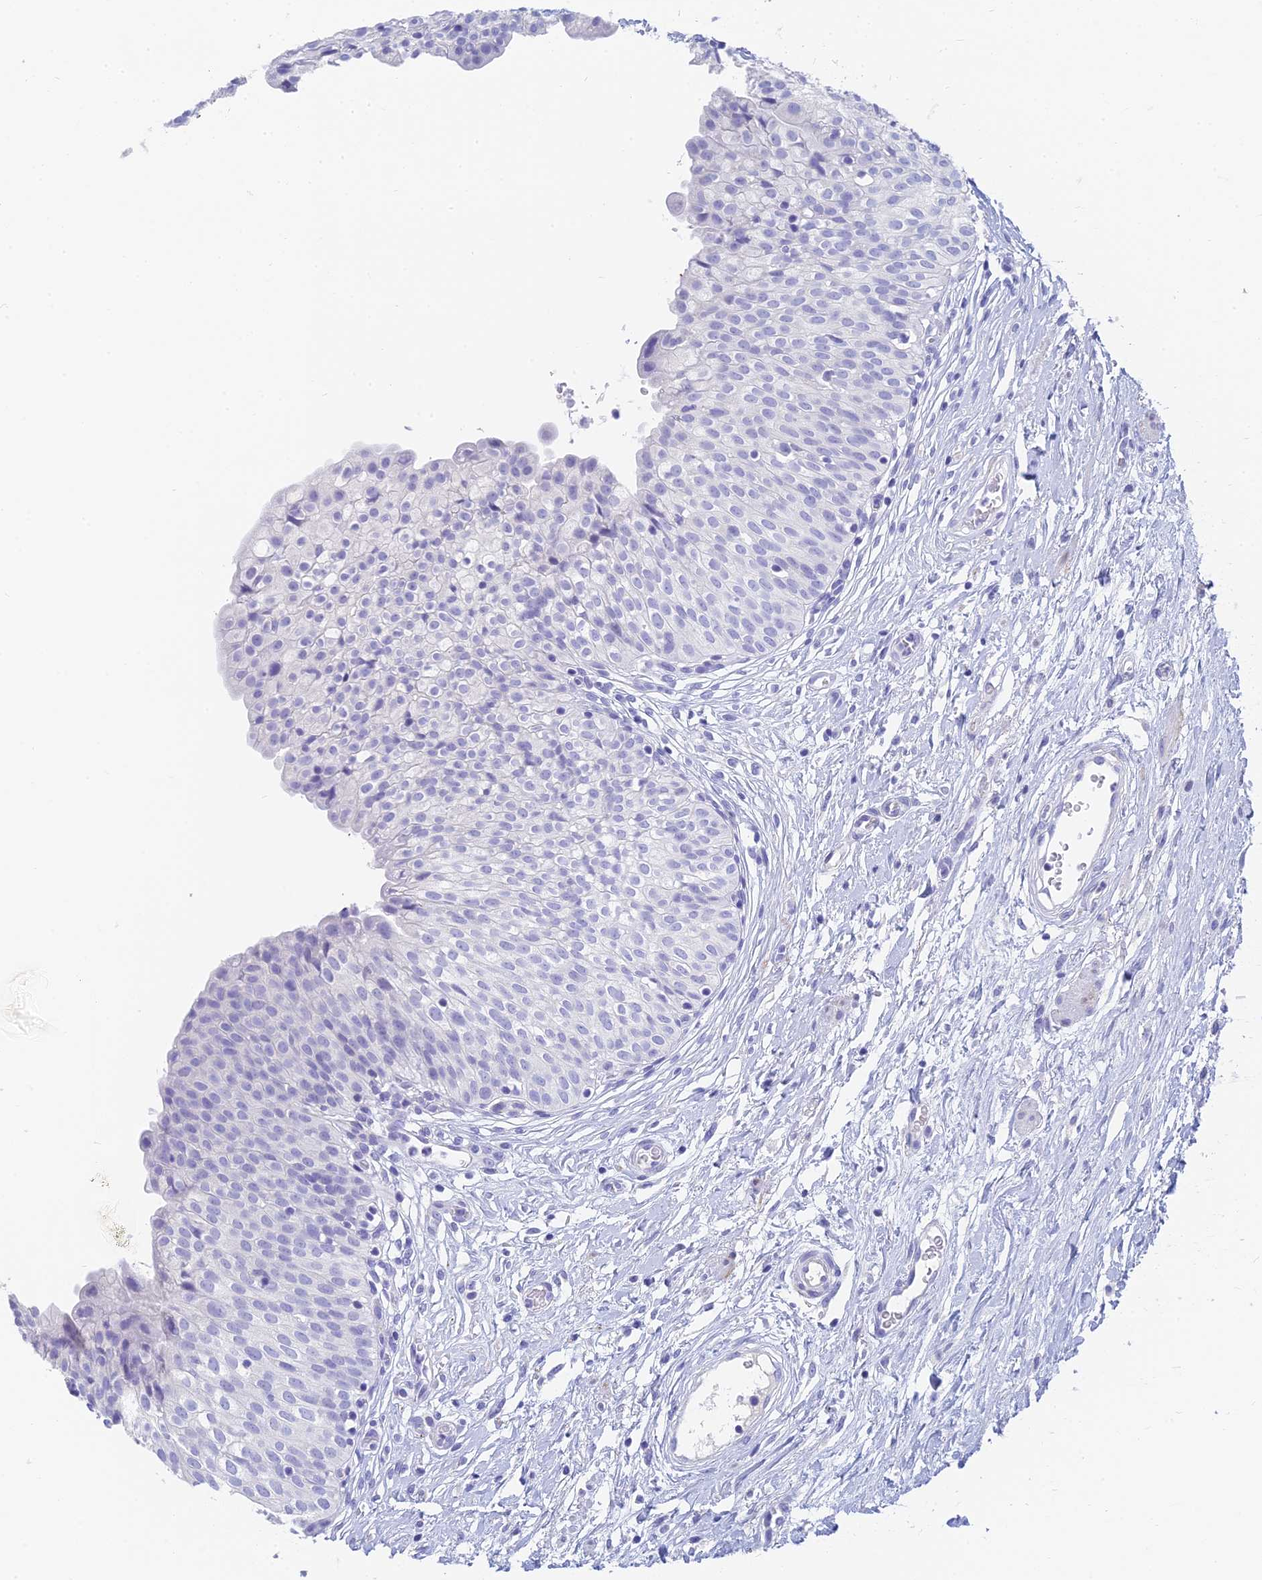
{"staining": {"intensity": "negative", "quantity": "none", "location": "none"}, "tissue": "urinary bladder", "cell_type": "Urothelial cells", "image_type": "normal", "snomed": [{"axis": "morphology", "description": "Normal tissue, NOS"}, {"axis": "topography", "description": "Urinary bladder"}], "caption": "Urothelial cells are negative for protein expression in normal human urinary bladder. (DAB (3,3'-diaminobenzidine) immunohistochemistry (IHC), high magnification).", "gene": "SLC36A2", "patient": {"sex": "male", "age": 55}}